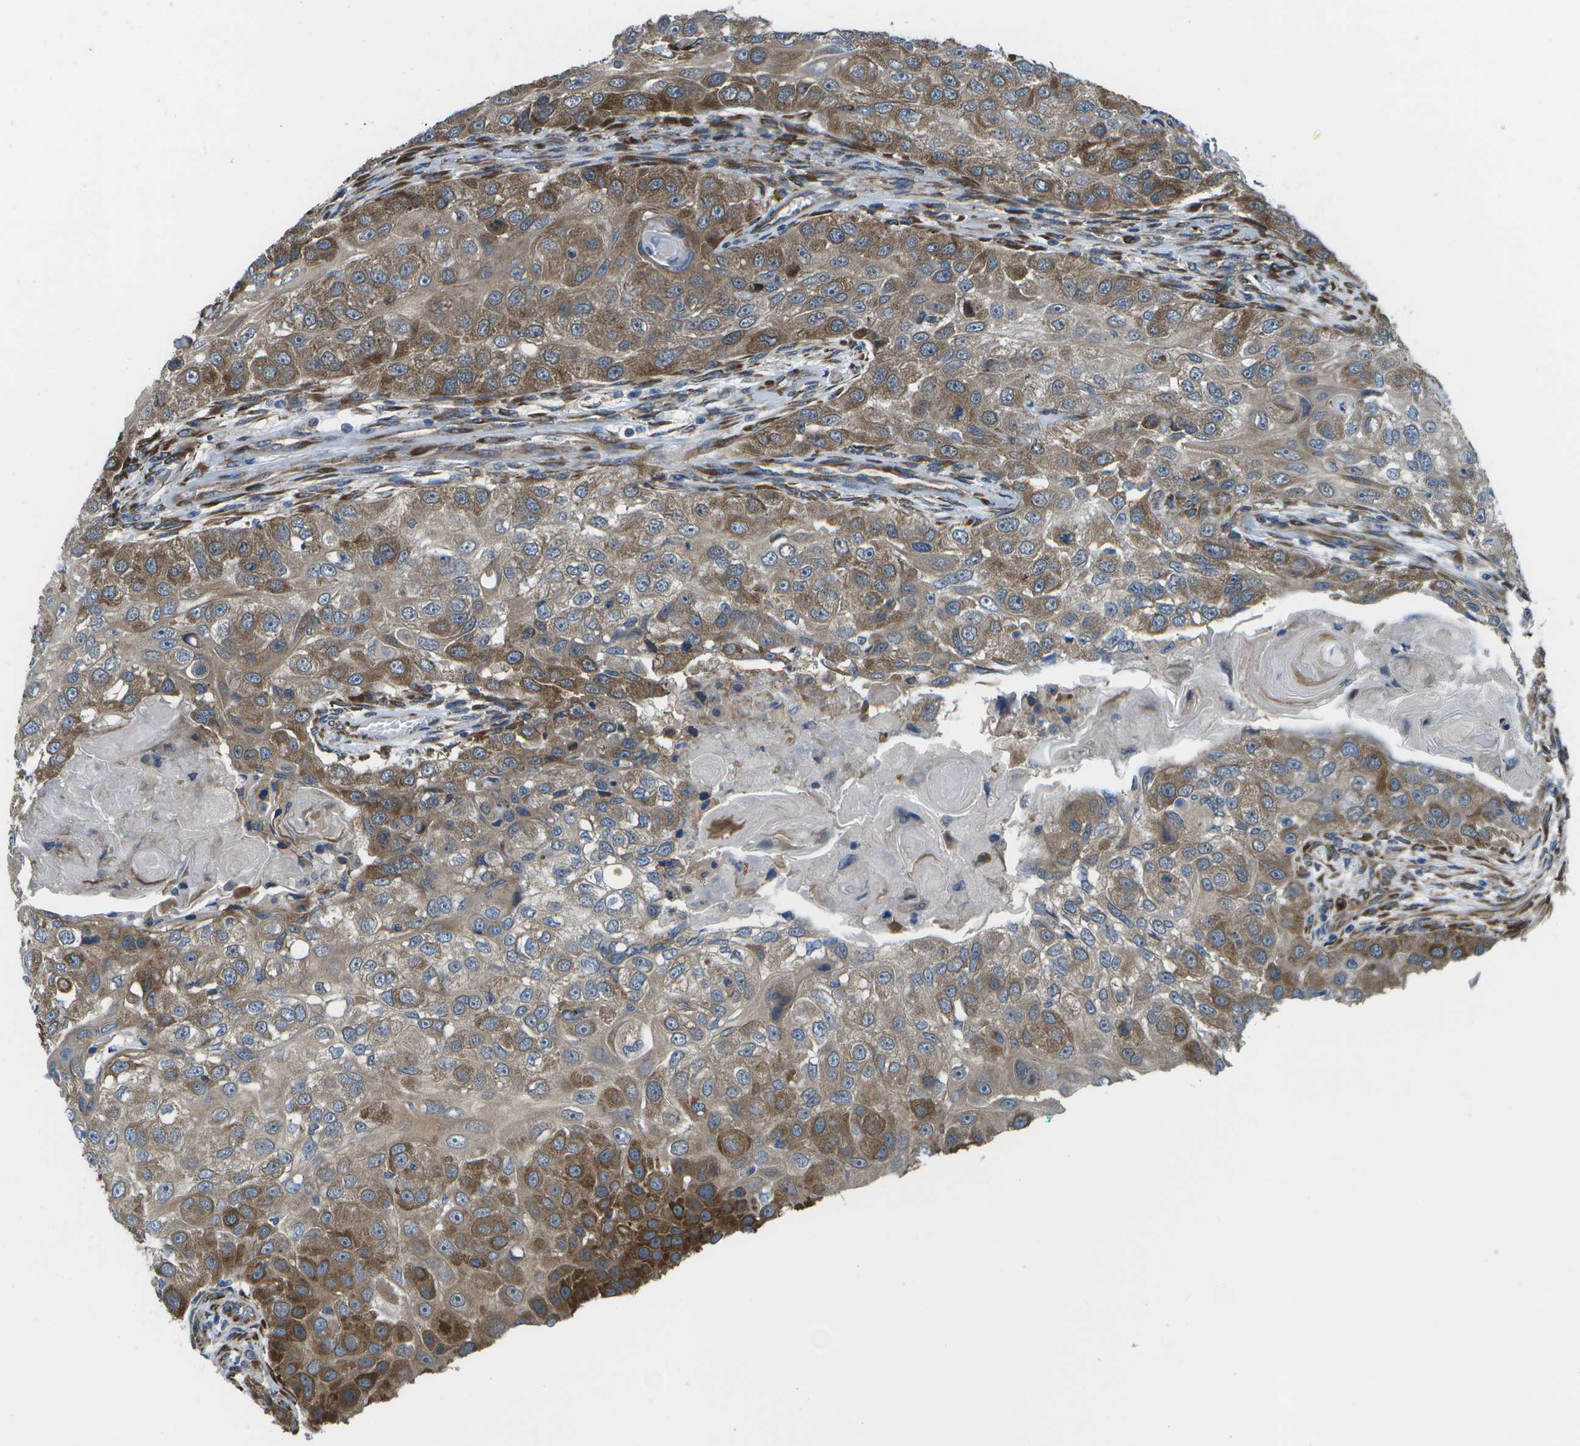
{"staining": {"intensity": "moderate", "quantity": ">75%", "location": "cytoplasmic/membranous"}, "tissue": "head and neck cancer", "cell_type": "Tumor cells", "image_type": "cancer", "snomed": [{"axis": "morphology", "description": "Normal tissue, NOS"}, {"axis": "morphology", "description": "Squamous cell carcinoma, NOS"}, {"axis": "topography", "description": "Skeletal muscle"}, {"axis": "topography", "description": "Head-Neck"}], "caption": "Immunohistochemical staining of head and neck cancer reveals medium levels of moderate cytoplasmic/membranous protein positivity in approximately >75% of tumor cells. (DAB = brown stain, brightfield microscopy at high magnification).", "gene": "P3H1", "patient": {"sex": "male", "age": 51}}